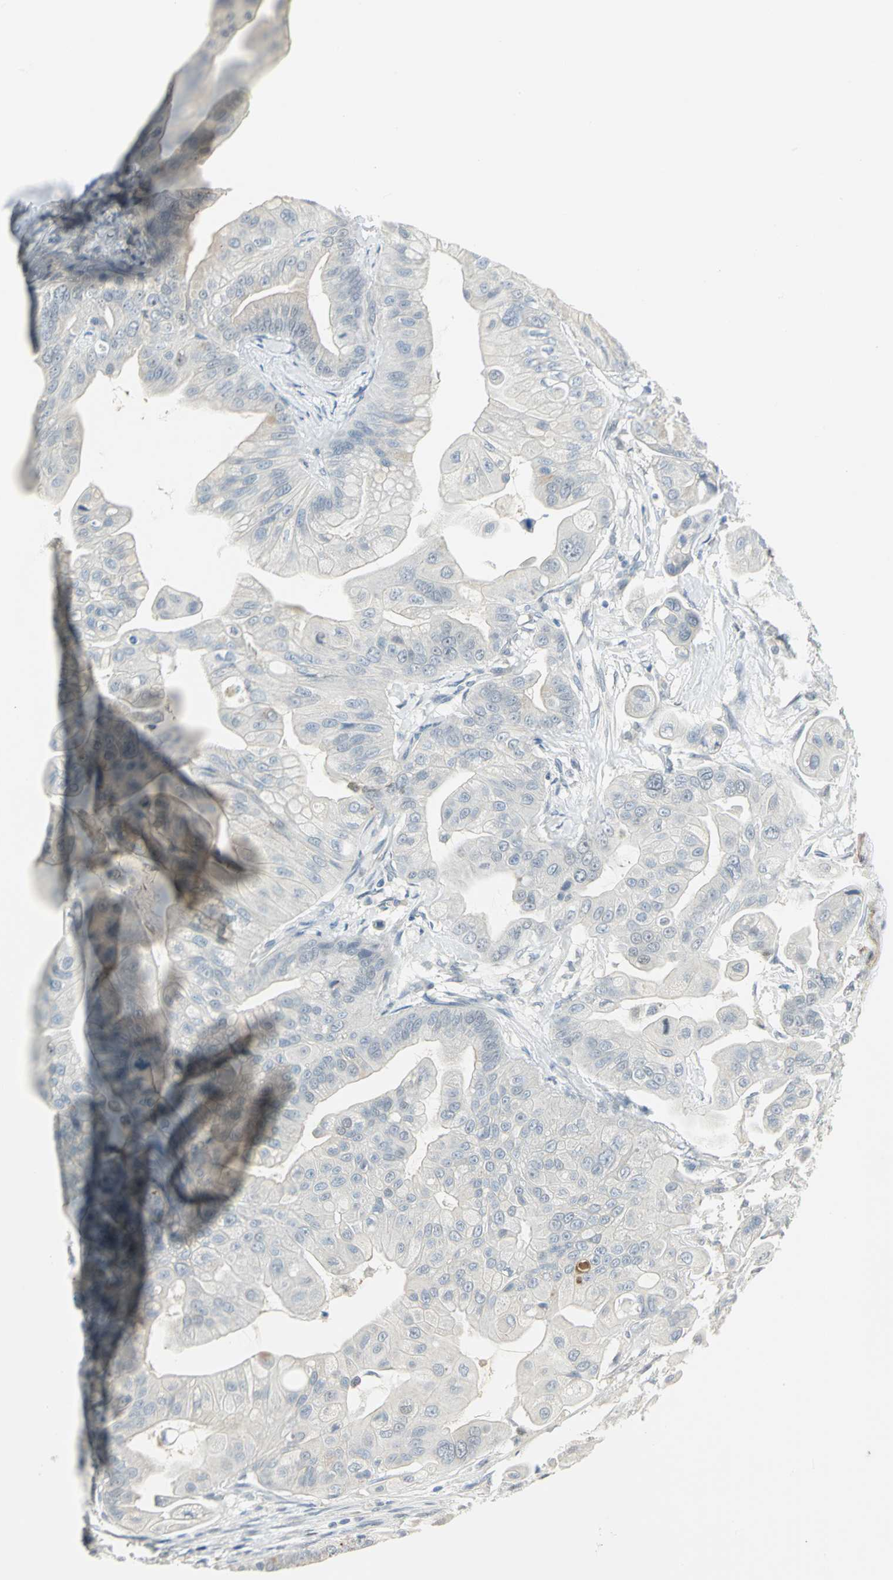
{"staining": {"intensity": "negative", "quantity": "none", "location": "none"}, "tissue": "pancreatic cancer", "cell_type": "Tumor cells", "image_type": "cancer", "snomed": [{"axis": "morphology", "description": "Adenocarcinoma, NOS"}, {"axis": "topography", "description": "Pancreas"}], "caption": "IHC image of pancreatic adenocarcinoma stained for a protein (brown), which displays no staining in tumor cells.", "gene": "BCL6", "patient": {"sex": "female", "age": 75}}